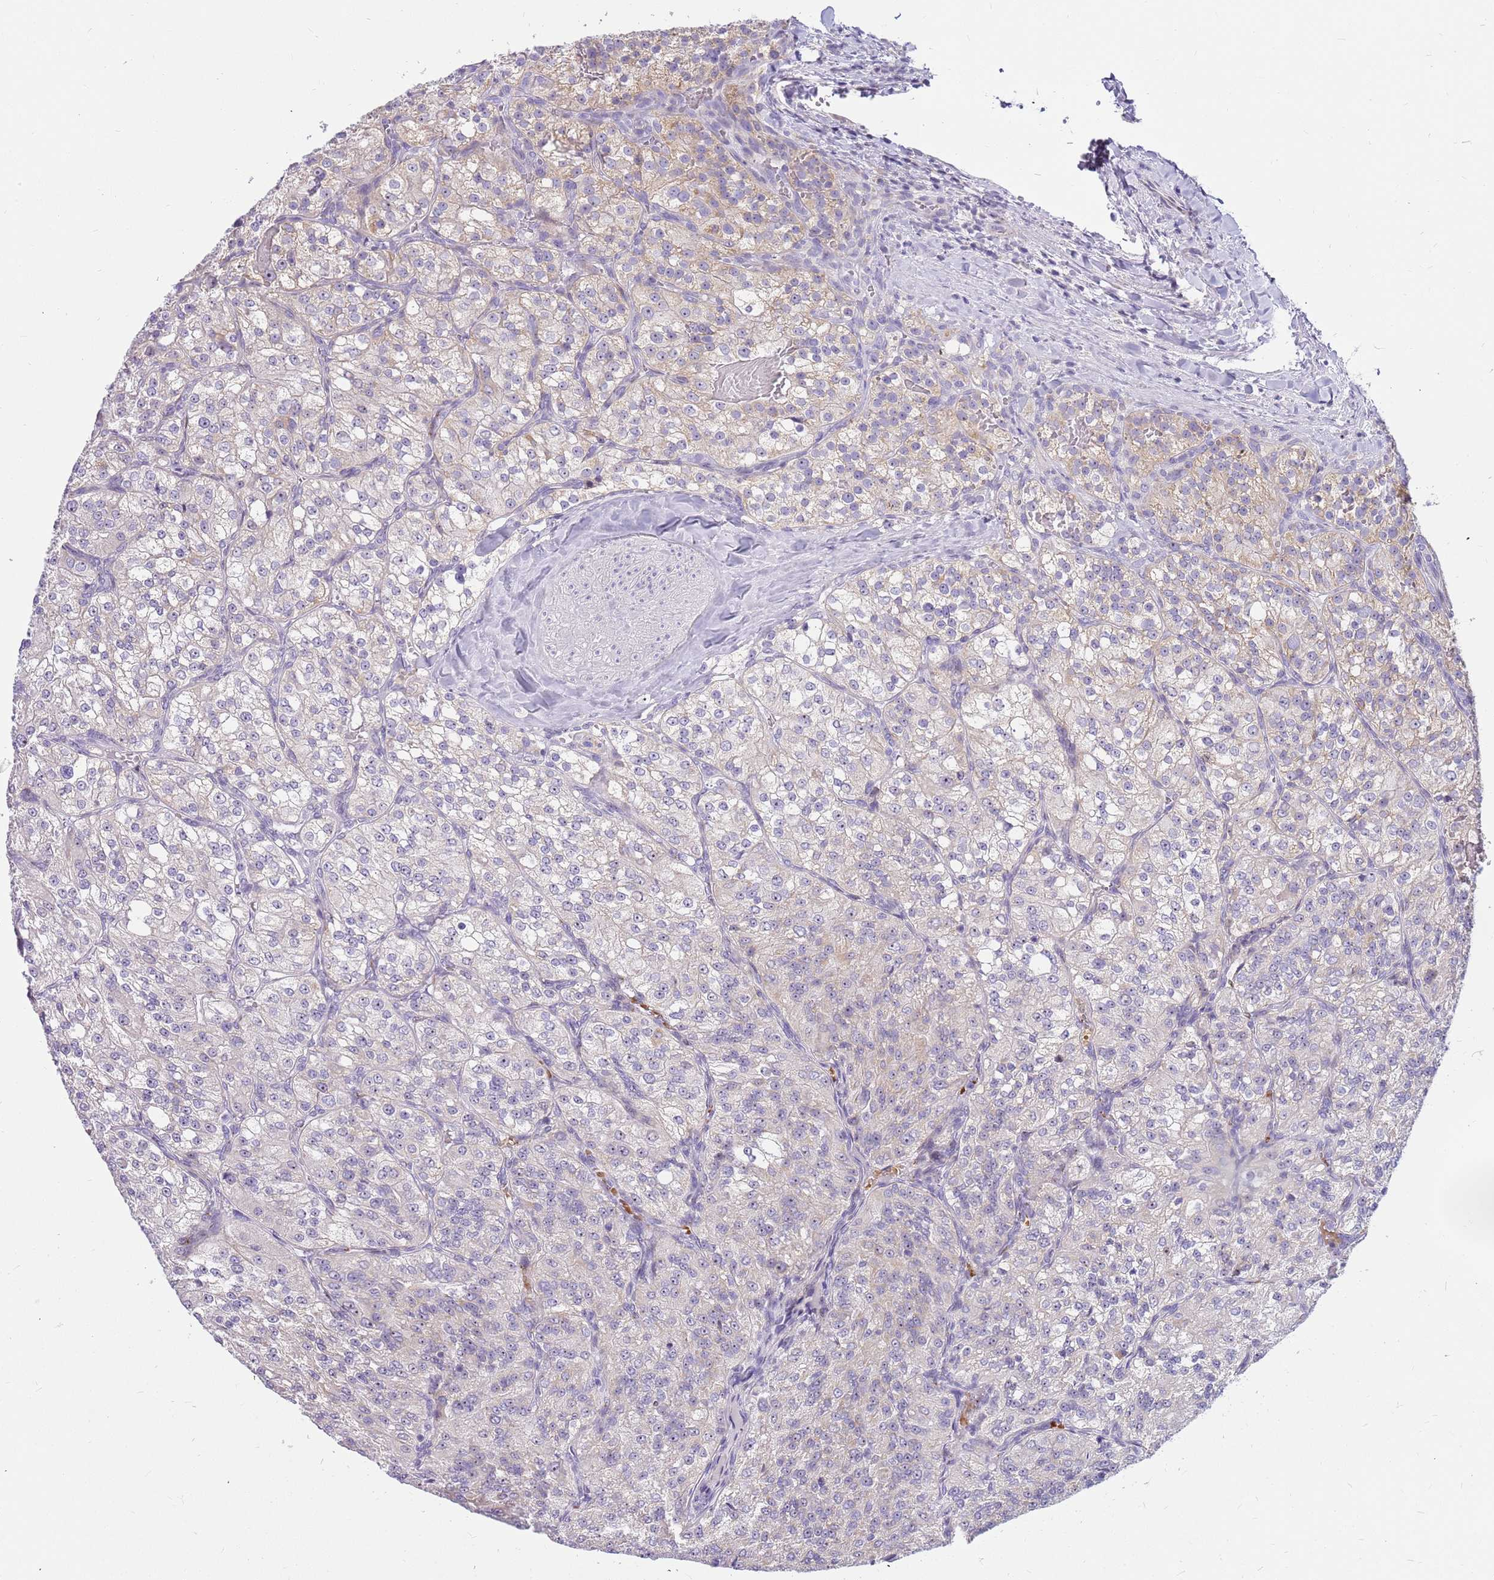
{"staining": {"intensity": "negative", "quantity": "none", "location": "none"}, "tissue": "renal cancer", "cell_type": "Tumor cells", "image_type": "cancer", "snomed": [{"axis": "morphology", "description": "Adenocarcinoma, NOS"}, {"axis": "topography", "description": "Kidney"}], "caption": "There is no significant positivity in tumor cells of renal adenocarcinoma. (DAB (3,3'-diaminobenzidine) IHC with hematoxylin counter stain).", "gene": "DNAJA3", "patient": {"sex": "female", "age": 63}}